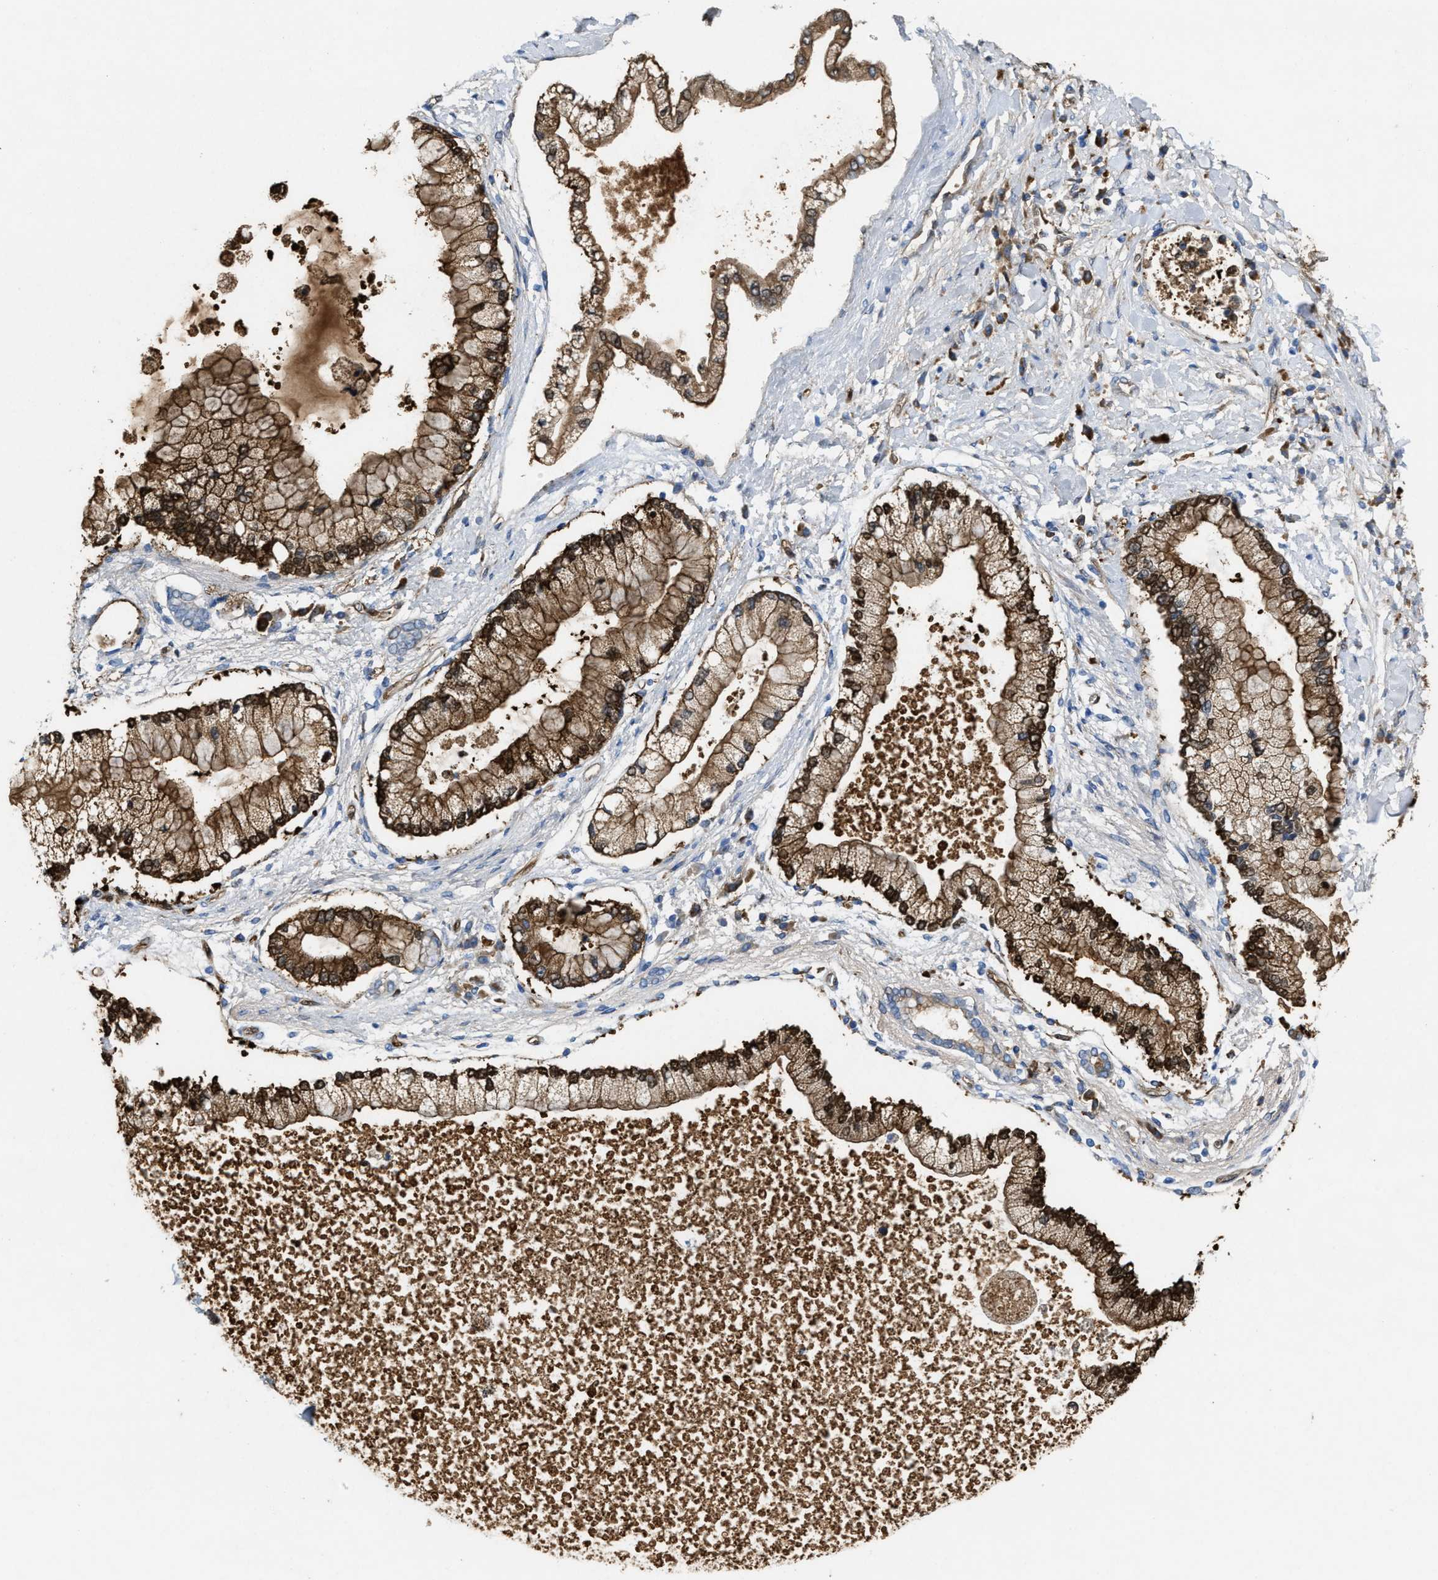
{"staining": {"intensity": "strong", "quantity": ">75%", "location": "cytoplasmic/membranous,nuclear"}, "tissue": "liver cancer", "cell_type": "Tumor cells", "image_type": "cancer", "snomed": [{"axis": "morphology", "description": "Cholangiocarcinoma"}, {"axis": "topography", "description": "Liver"}], "caption": "This photomicrograph shows immunohistochemistry staining of liver cholangiocarcinoma, with high strong cytoplasmic/membranous and nuclear expression in approximately >75% of tumor cells.", "gene": "ASS1", "patient": {"sex": "male", "age": 50}}